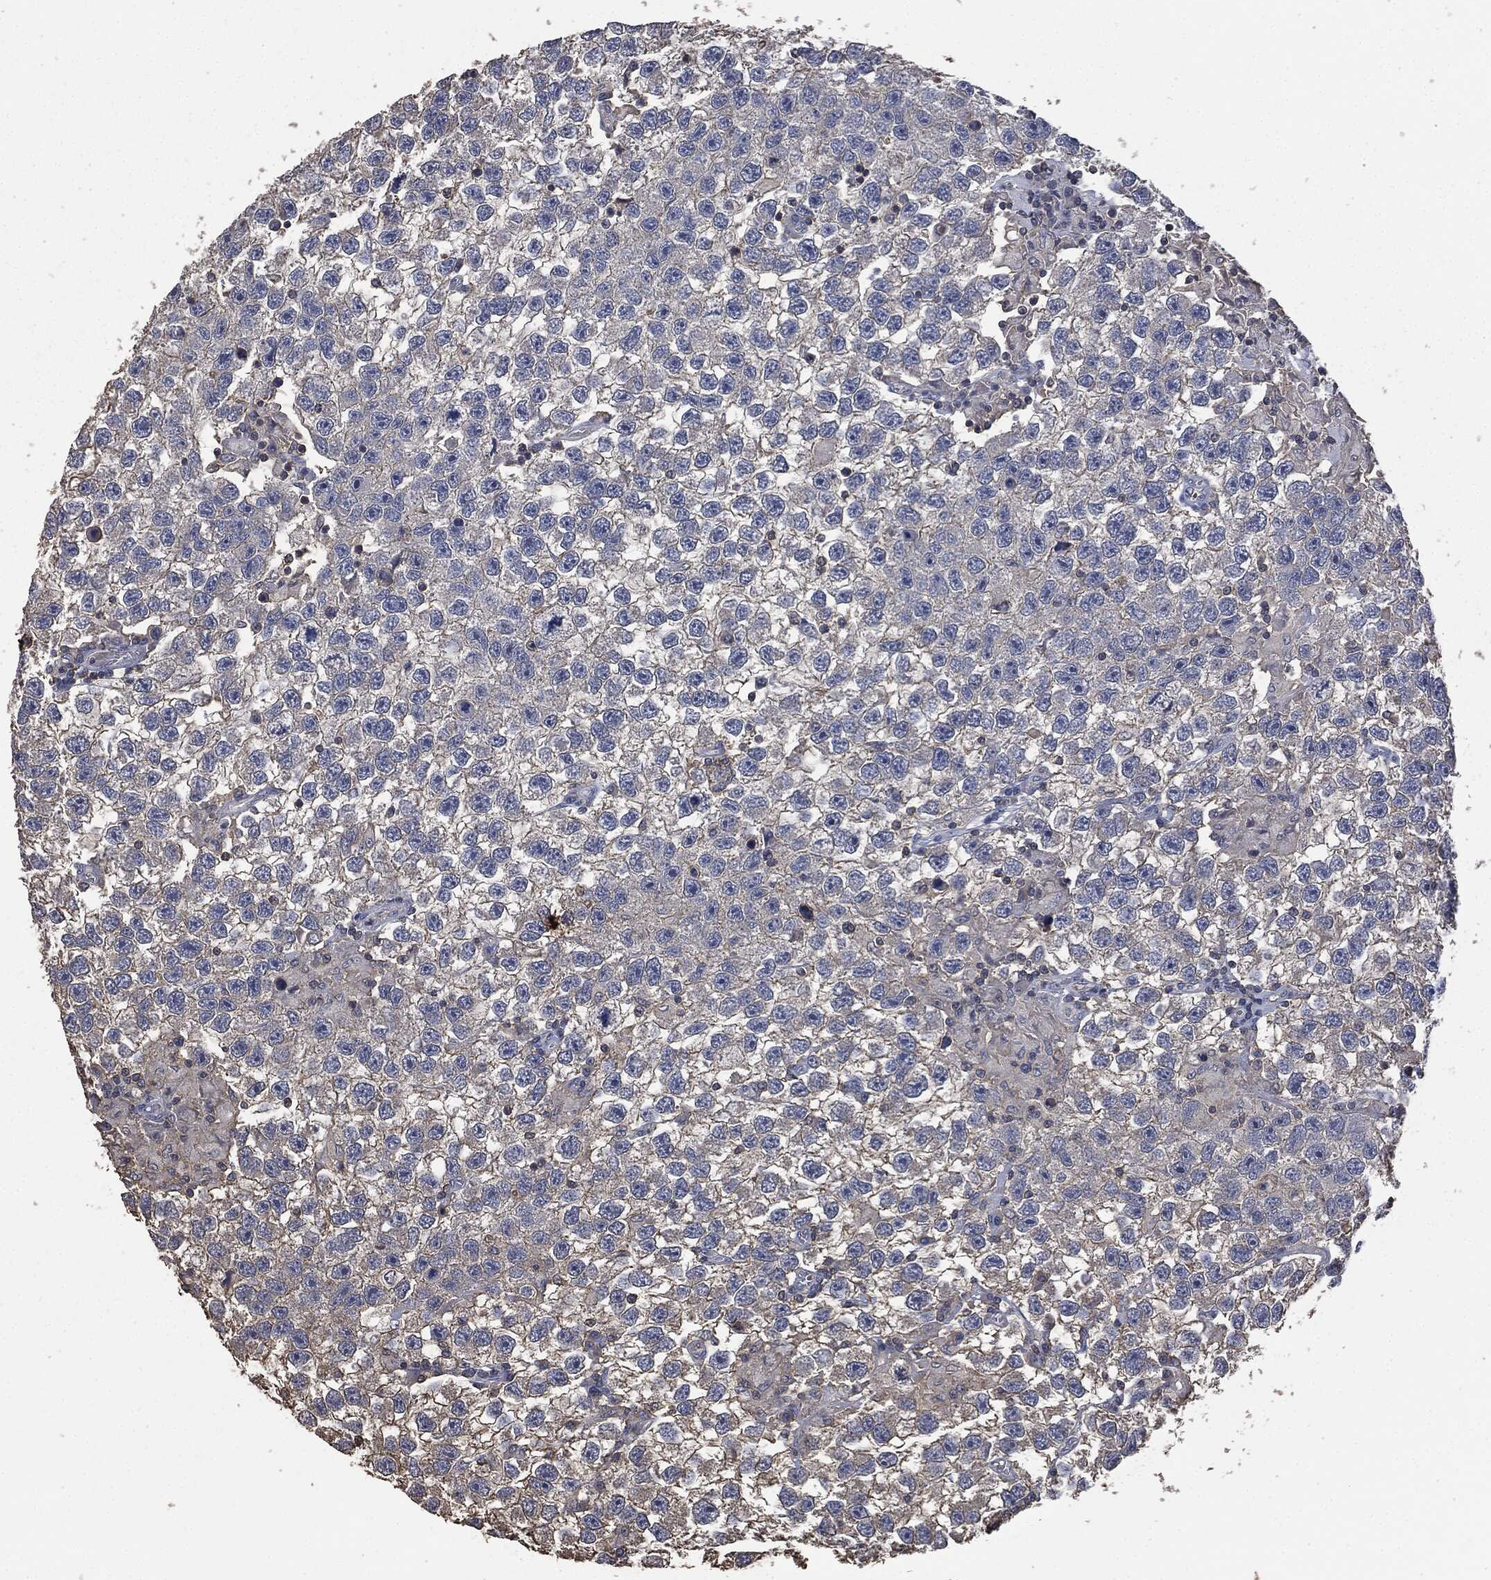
{"staining": {"intensity": "negative", "quantity": "none", "location": "none"}, "tissue": "testis cancer", "cell_type": "Tumor cells", "image_type": "cancer", "snomed": [{"axis": "morphology", "description": "Seminoma, NOS"}, {"axis": "topography", "description": "Testis"}], "caption": "DAB immunohistochemical staining of human seminoma (testis) demonstrates no significant staining in tumor cells.", "gene": "MSLN", "patient": {"sex": "male", "age": 26}}